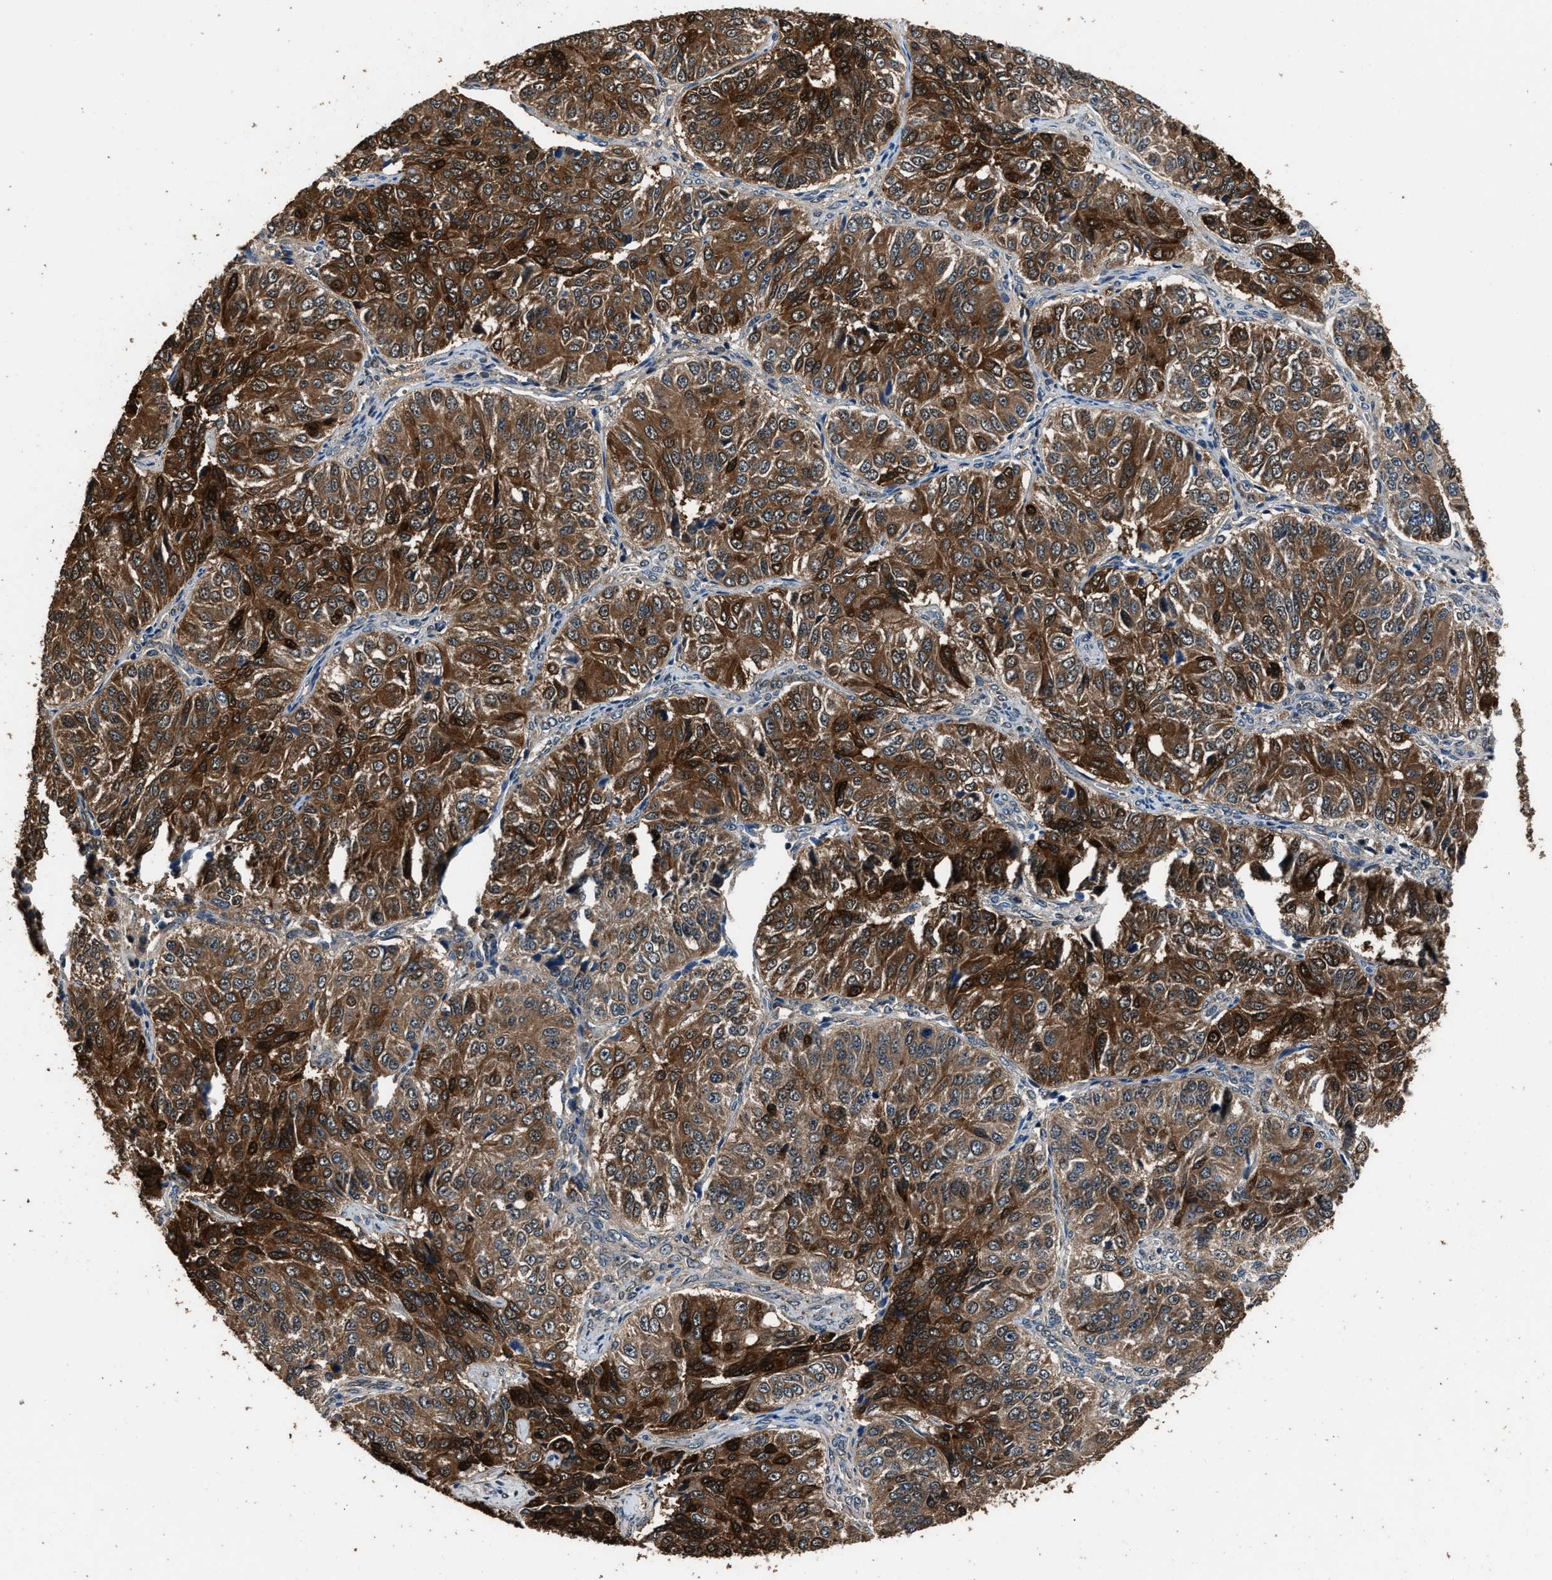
{"staining": {"intensity": "strong", "quantity": ">75%", "location": "cytoplasmic/membranous"}, "tissue": "ovarian cancer", "cell_type": "Tumor cells", "image_type": "cancer", "snomed": [{"axis": "morphology", "description": "Carcinoma, endometroid"}, {"axis": "topography", "description": "Ovary"}], "caption": "A photomicrograph showing strong cytoplasmic/membranous positivity in approximately >75% of tumor cells in ovarian cancer (endometroid carcinoma), as visualized by brown immunohistochemical staining.", "gene": "GSTP1", "patient": {"sex": "female", "age": 51}}